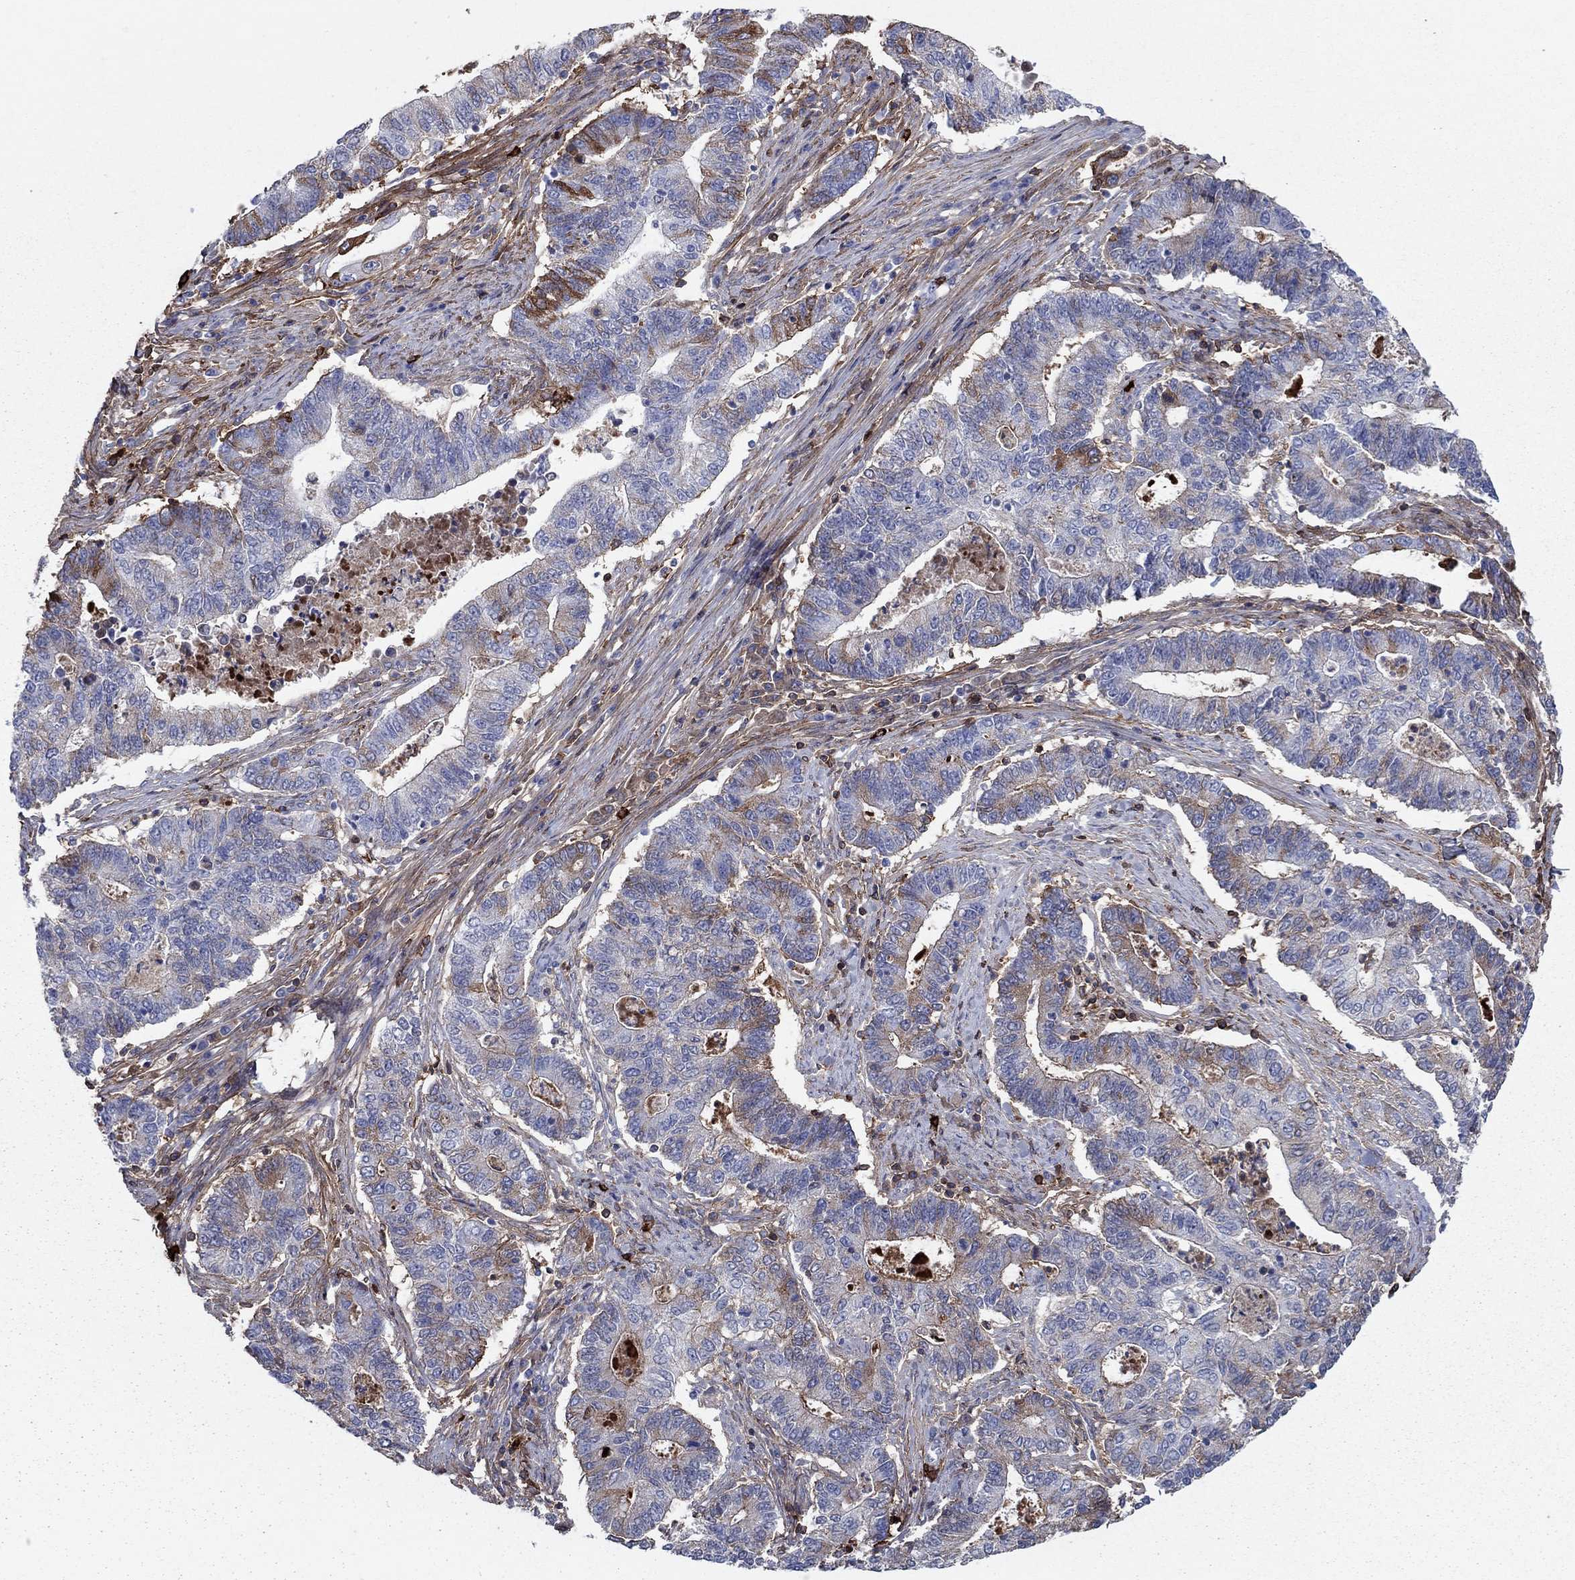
{"staining": {"intensity": "strong", "quantity": "<25%", "location": "cytoplasmic/membranous"}, "tissue": "endometrial cancer", "cell_type": "Tumor cells", "image_type": "cancer", "snomed": [{"axis": "morphology", "description": "Adenocarcinoma, NOS"}, {"axis": "topography", "description": "Uterus"}, {"axis": "topography", "description": "Endometrium"}], "caption": "Endometrial adenocarcinoma stained with a protein marker reveals strong staining in tumor cells.", "gene": "HPX", "patient": {"sex": "female", "age": 54}}